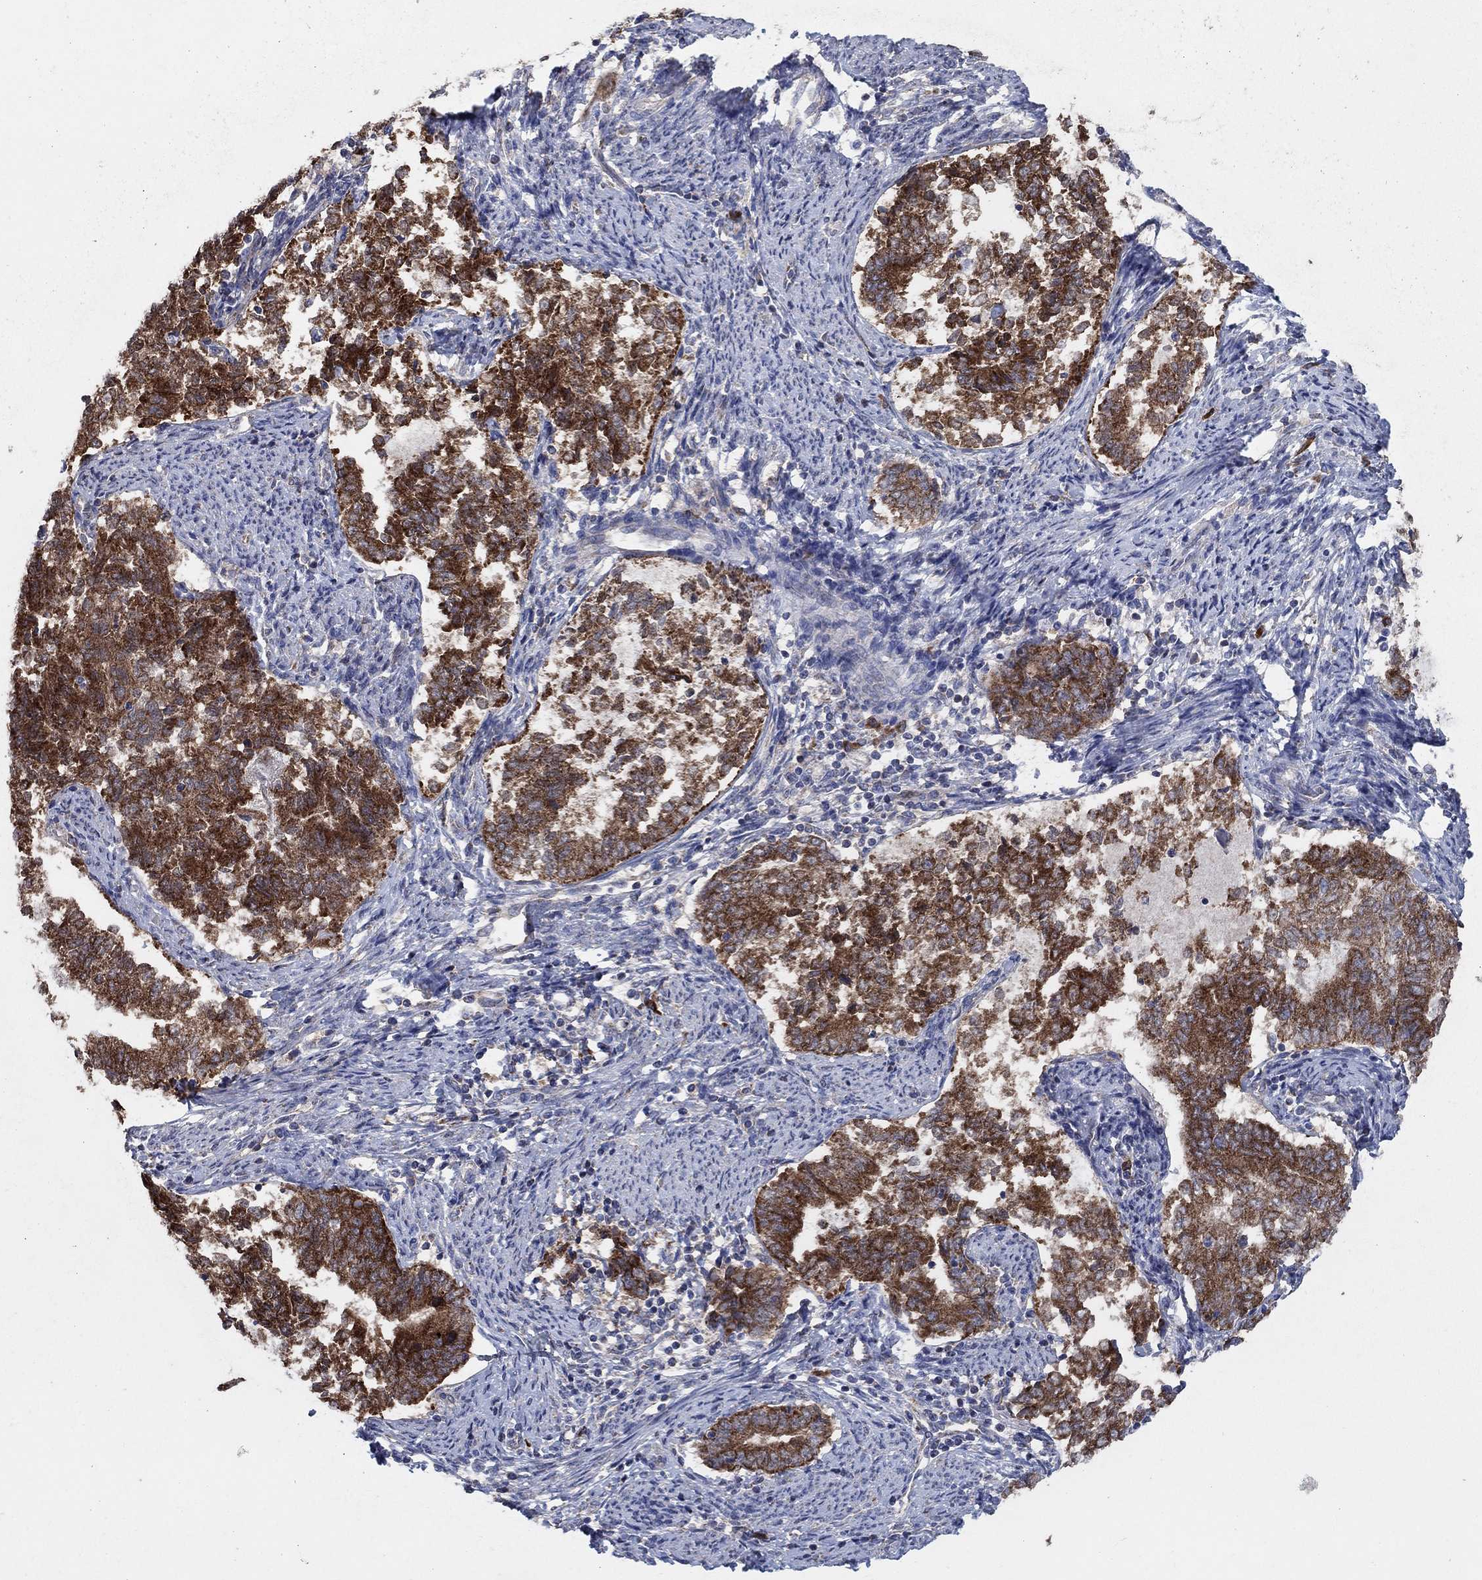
{"staining": {"intensity": "strong", "quantity": ">75%", "location": "cytoplasmic/membranous"}, "tissue": "endometrial cancer", "cell_type": "Tumor cells", "image_type": "cancer", "snomed": [{"axis": "morphology", "description": "Adenocarcinoma, NOS"}, {"axis": "topography", "description": "Endometrium"}], "caption": "Immunohistochemistry (IHC) of endometrial cancer demonstrates high levels of strong cytoplasmic/membranous positivity in about >75% of tumor cells.", "gene": "HID1", "patient": {"sex": "female", "age": 65}}